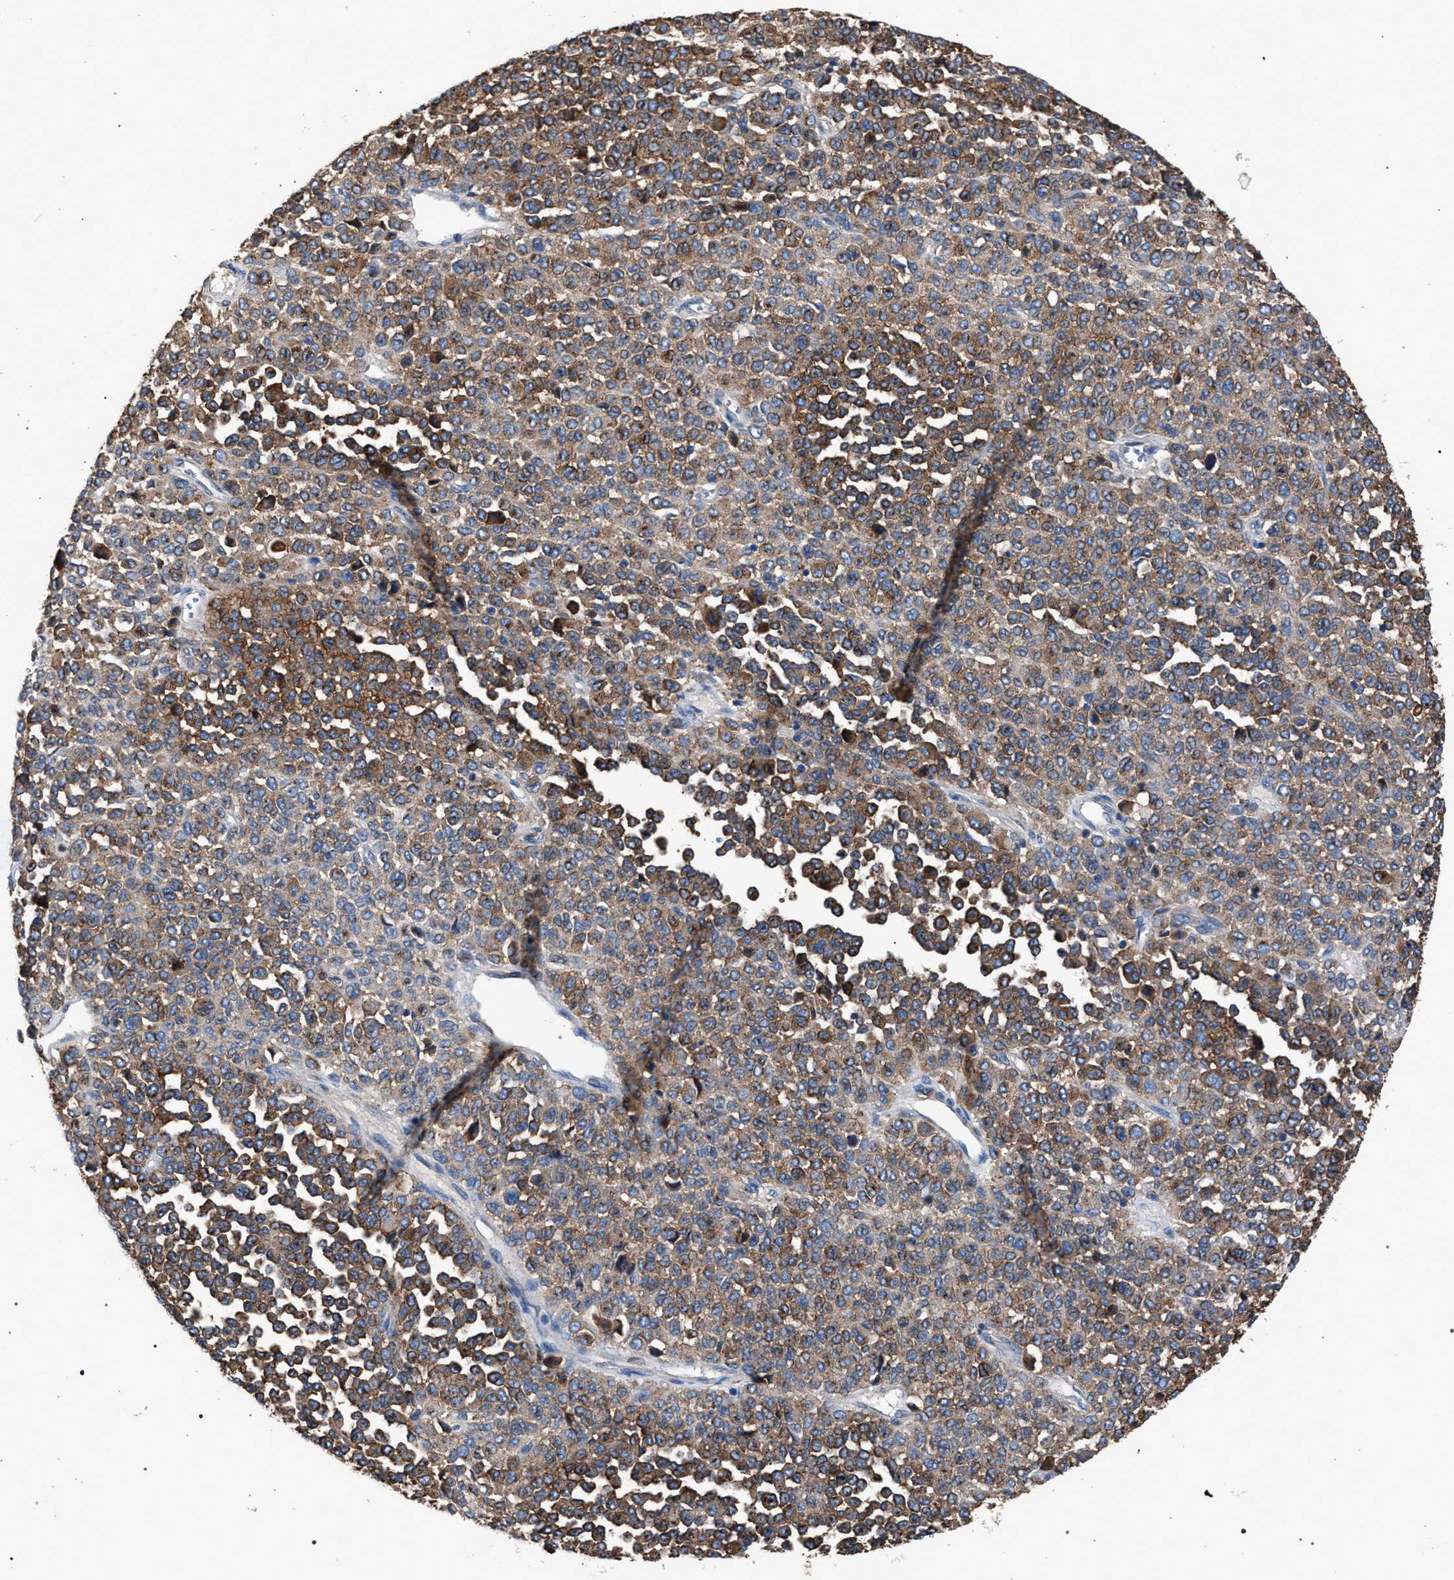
{"staining": {"intensity": "moderate", "quantity": ">75%", "location": "cytoplasmic/membranous"}, "tissue": "melanoma", "cell_type": "Tumor cells", "image_type": "cancer", "snomed": [{"axis": "morphology", "description": "Malignant melanoma, Metastatic site"}, {"axis": "topography", "description": "Pancreas"}], "caption": "Immunohistochemical staining of melanoma displays medium levels of moderate cytoplasmic/membranous protein positivity in approximately >75% of tumor cells.", "gene": "ATP6V0A1", "patient": {"sex": "female", "age": 30}}